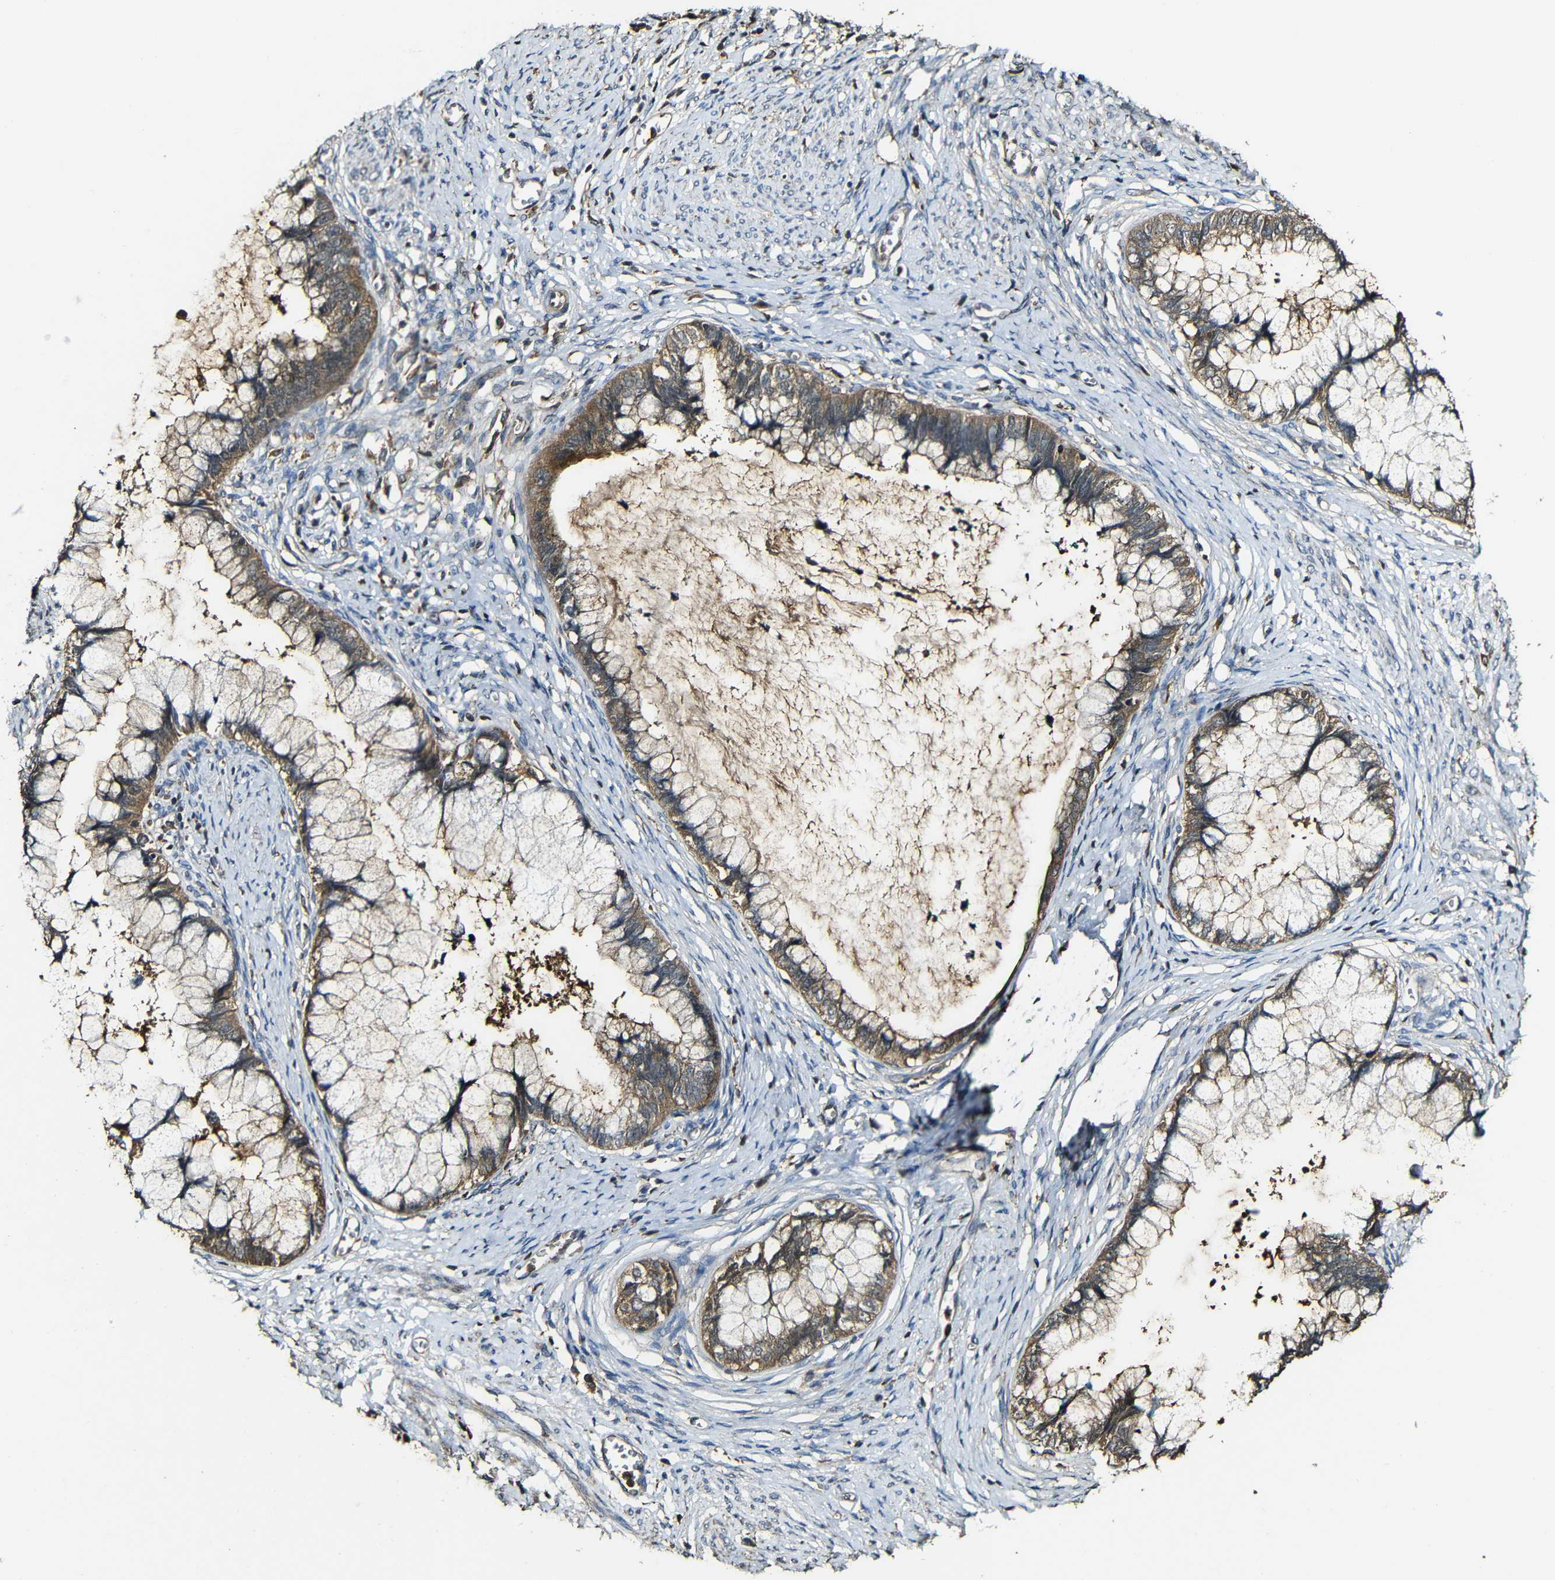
{"staining": {"intensity": "strong", "quantity": ">75%", "location": "cytoplasmic/membranous"}, "tissue": "cervical cancer", "cell_type": "Tumor cells", "image_type": "cancer", "snomed": [{"axis": "morphology", "description": "Adenocarcinoma, NOS"}, {"axis": "topography", "description": "Cervix"}], "caption": "Protein analysis of cervical cancer tissue shows strong cytoplasmic/membranous positivity in approximately >75% of tumor cells.", "gene": "CASP8", "patient": {"sex": "female", "age": 44}}